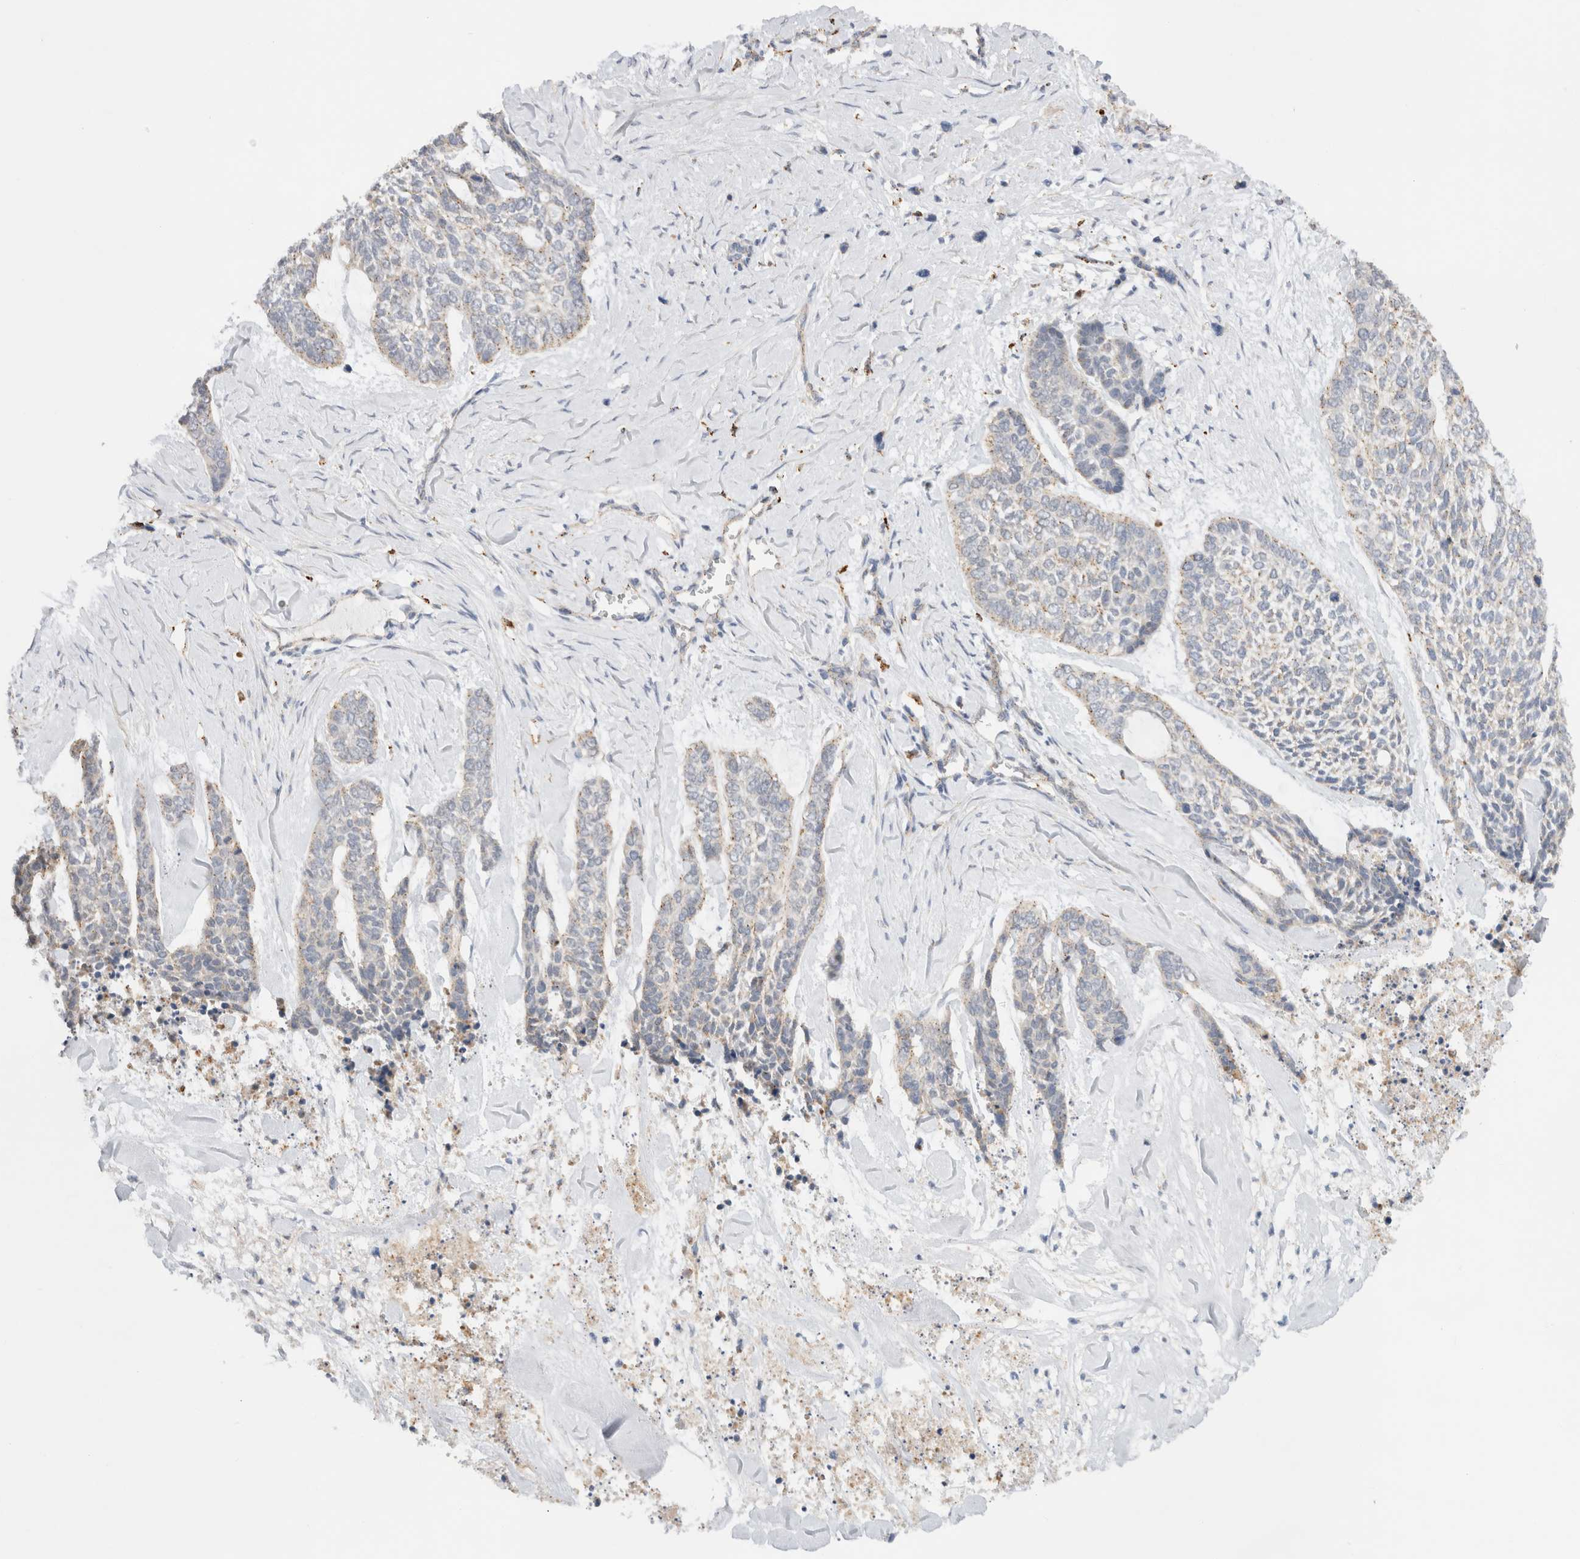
{"staining": {"intensity": "moderate", "quantity": "<25%", "location": "cytoplasmic/membranous"}, "tissue": "skin cancer", "cell_type": "Tumor cells", "image_type": "cancer", "snomed": [{"axis": "morphology", "description": "Basal cell carcinoma"}, {"axis": "topography", "description": "Skin"}], "caption": "IHC (DAB (3,3'-diaminobenzidine)) staining of human skin basal cell carcinoma displays moderate cytoplasmic/membranous protein expression in about <25% of tumor cells.", "gene": "GNS", "patient": {"sex": "female", "age": 64}}